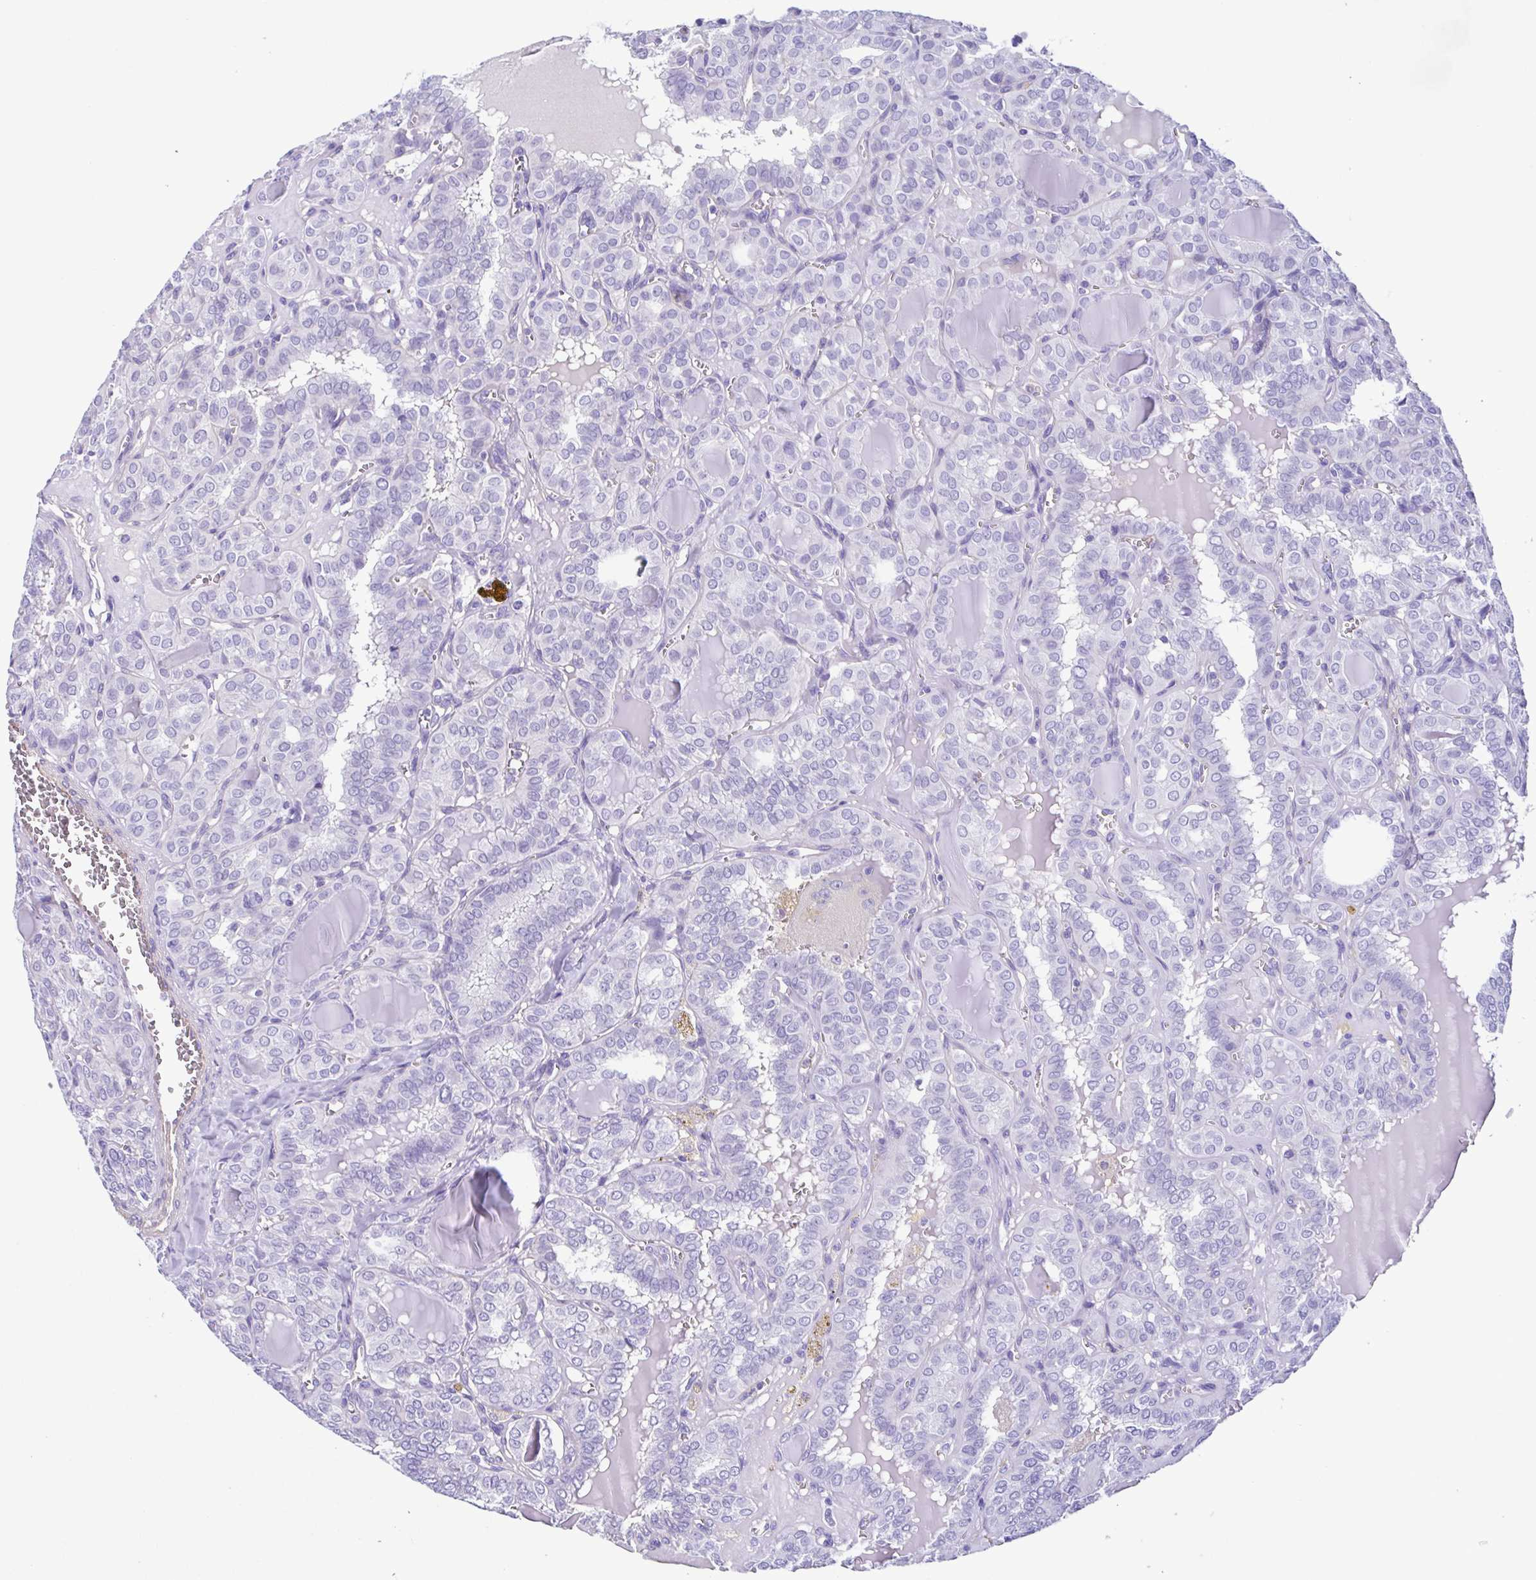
{"staining": {"intensity": "negative", "quantity": "none", "location": "none"}, "tissue": "thyroid cancer", "cell_type": "Tumor cells", "image_type": "cancer", "snomed": [{"axis": "morphology", "description": "Papillary adenocarcinoma, NOS"}, {"axis": "topography", "description": "Thyroid gland"}], "caption": "The histopathology image exhibits no staining of tumor cells in papillary adenocarcinoma (thyroid).", "gene": "CYP11B1", "patient": {"sex": "female", "age": 41}}